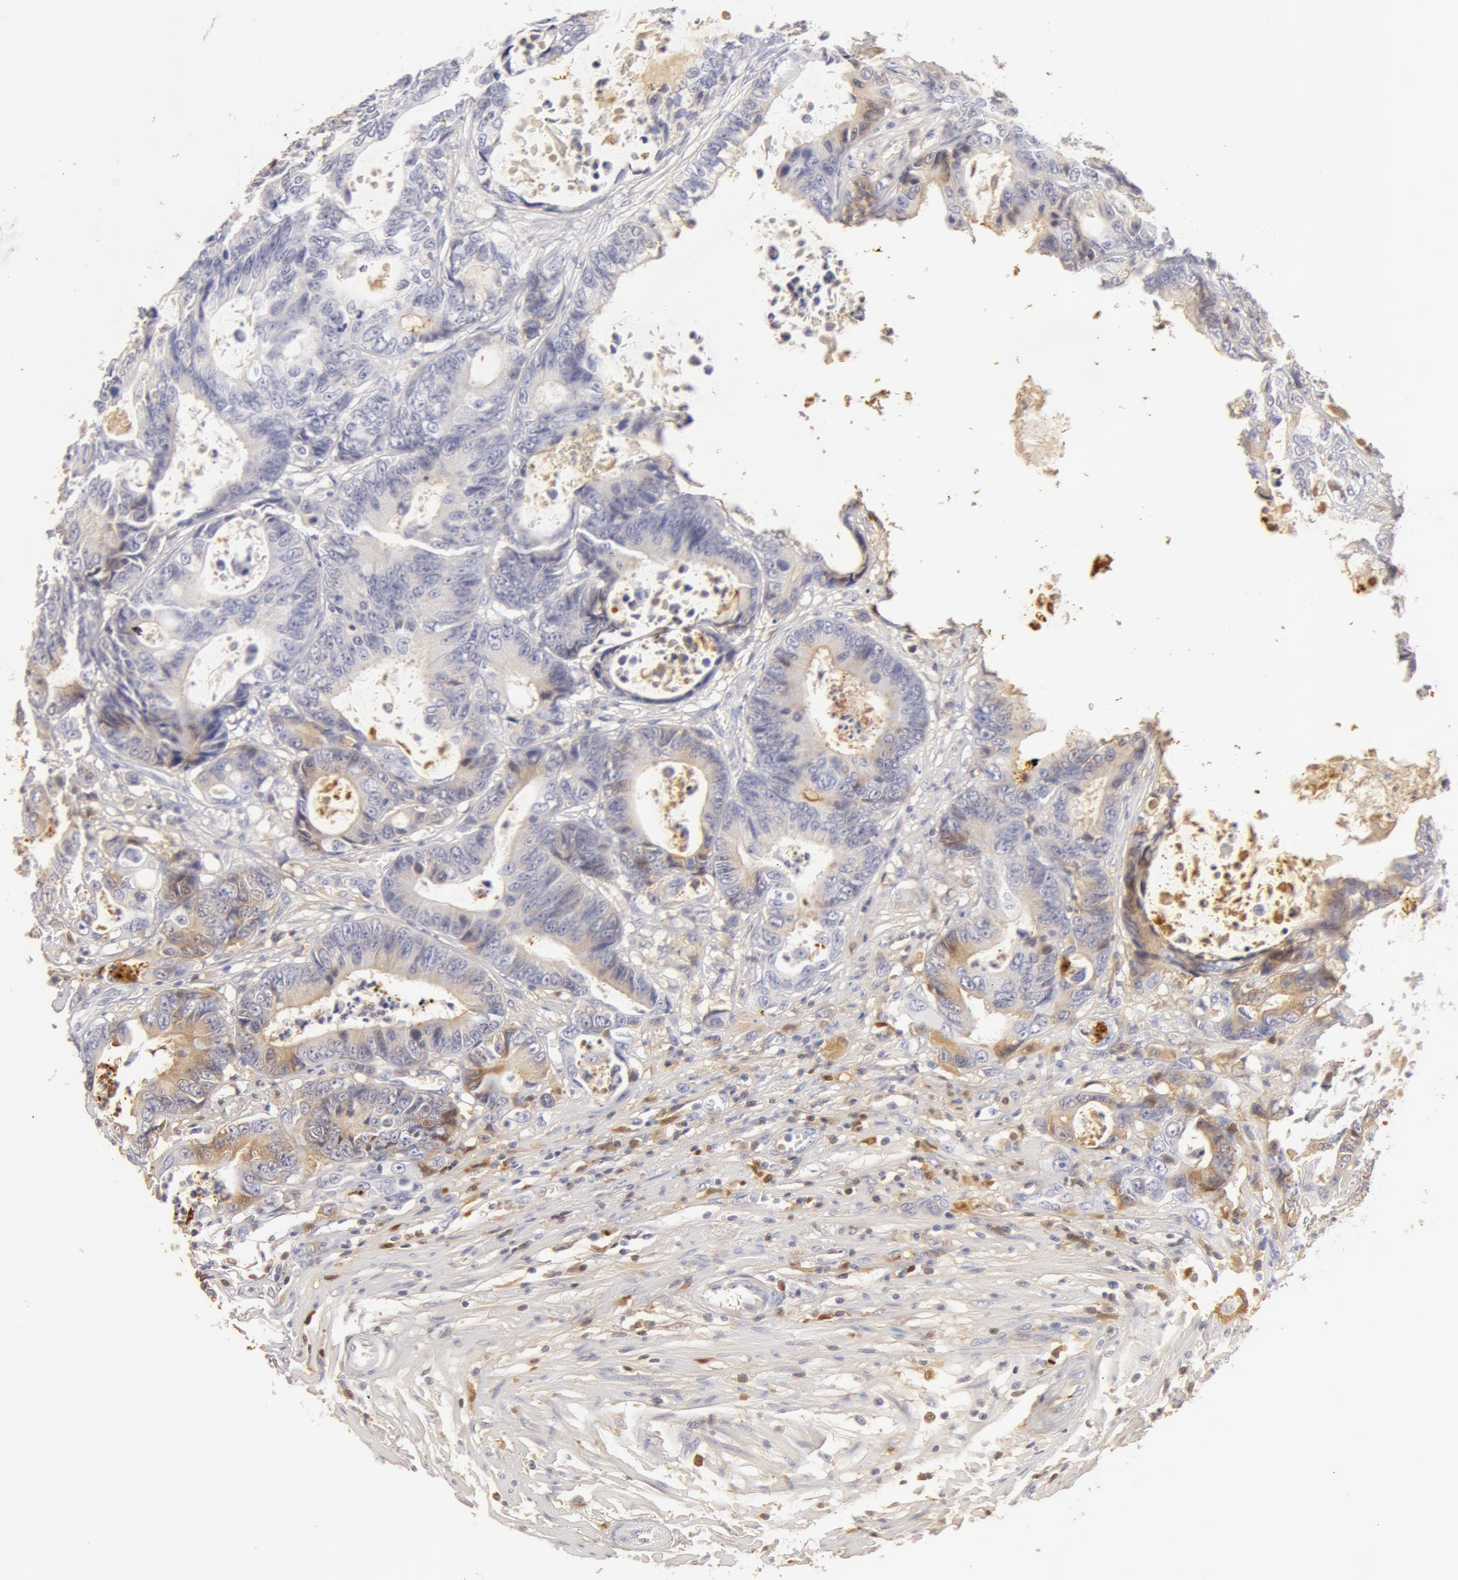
{"staining": {"intensity": "negative", "quantity": "none", "location": "none"}, "tissue": "colorectal cancer", "cell_type": "Tumor cells", "image_type": "cancer", "snomed": [{"axis": "morphology", "description": "Adenocarcinoma, NOS"}, {"axis": "topography", "description": "Rectum"}], "caption": "Immunohistochemistry (IHC) of colorectal cancer shows no staining in tumor cells.", "gene": "AHSG", "patient": {"sex": "female", "age": 98}}